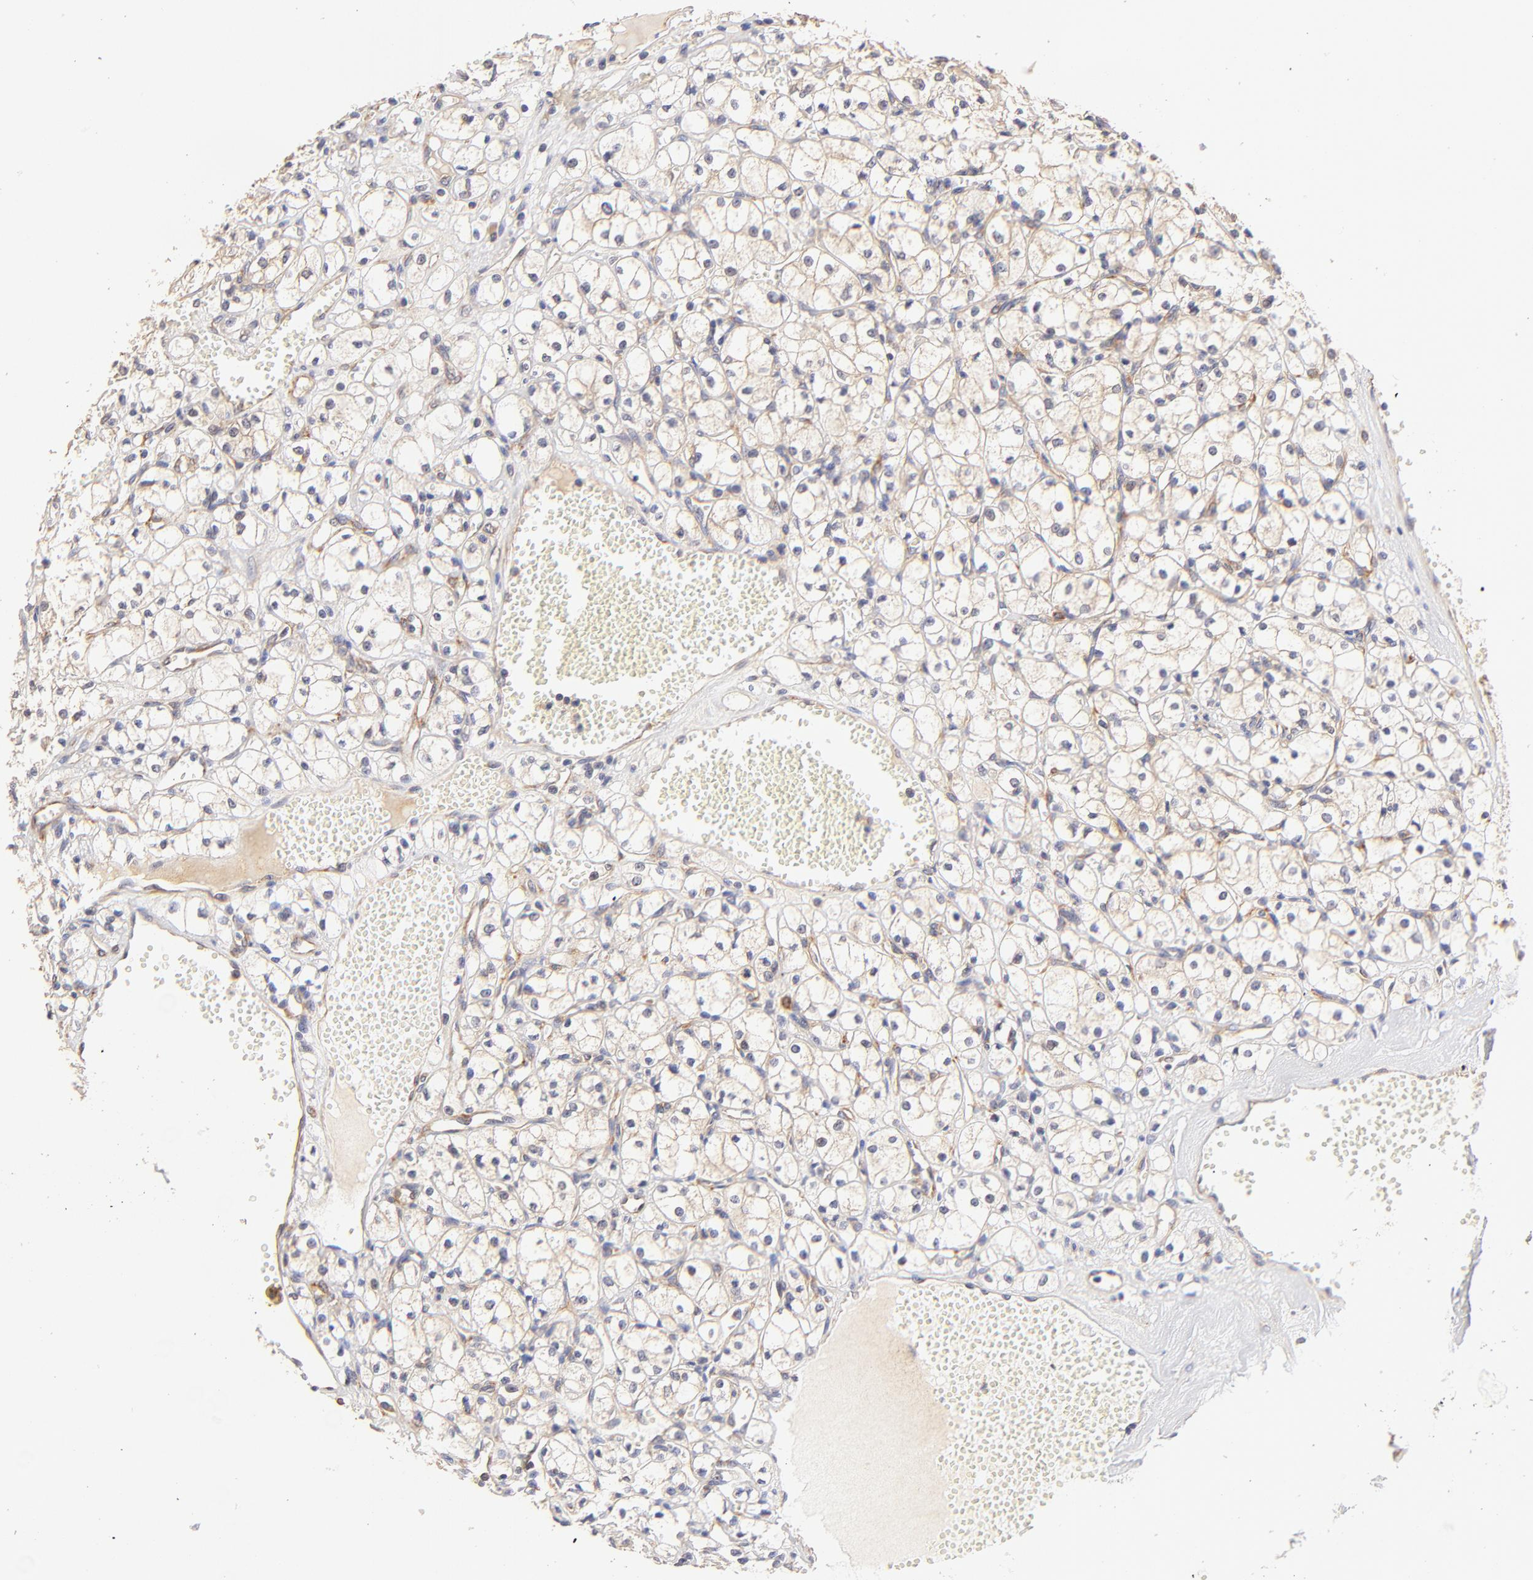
{"staining": {"intensity": "weak", "quantity": "25%-75%", "location": "cytoplasmic/membranous"}, "tissue": "renal cancer", "cell_type": "Tumor cells", "image_type": "cancer", "snomed": [{"axis": "morphology", "description": "Adenocarcinoma, NOS"}, {"axis": "topography", "description": "Kidney"}], "caption": "Immunohistochemistry (IHC) histopathology image of human adenocarcinoma (renal) stained for a protein (brown), which demonstrates low levels of weak cytoplasmic/membranous positivity in approximately 25%-75% of tumor cells.", "gene": "TNFAIP3", "patient": {"sex": "male", "age": 61}}